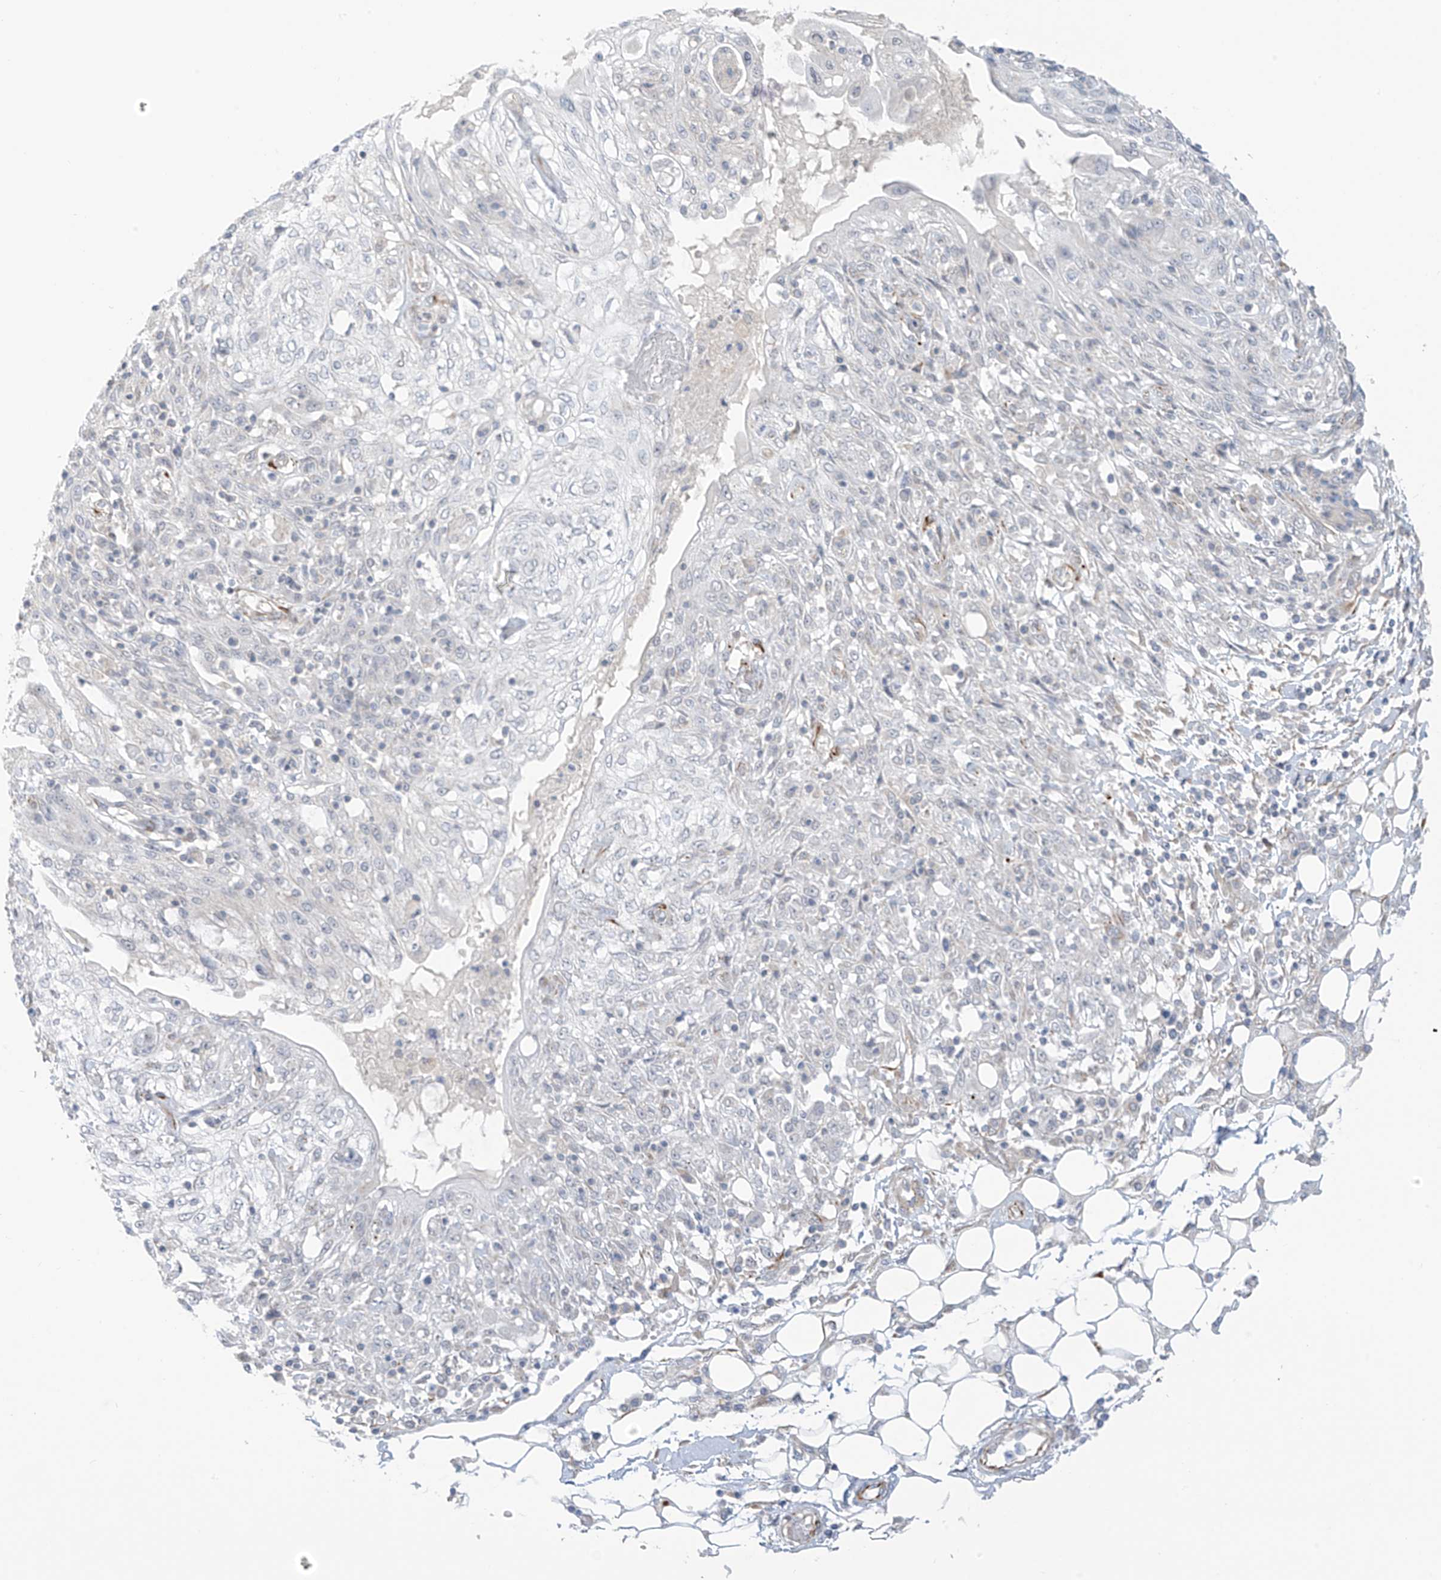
{"staining": {"intensity": "negative", "quantity": "none", "location": "none"}, "tissue": "skin cancer", "cell_type": "Tumor cells", "image_type": "cancer", "snomed": [{"axis": "morphology", "description": "Squamous cell carcinoma, NOS"}, {"axis": "morphology", "description": "Squamous cell carcinoma, metastatic, NOS"}, {"axis": "topography", "description": "Skin"}, {"axis": "topography", "description": "Lymph node"}], "caption": "Skin metastatic squamous cell carcinoma was stained to show a protein in brown. There is no significant positivity in tumor cells.", "gene": "HS6ST2", "patient": {"sex": "male", "age": 75}}